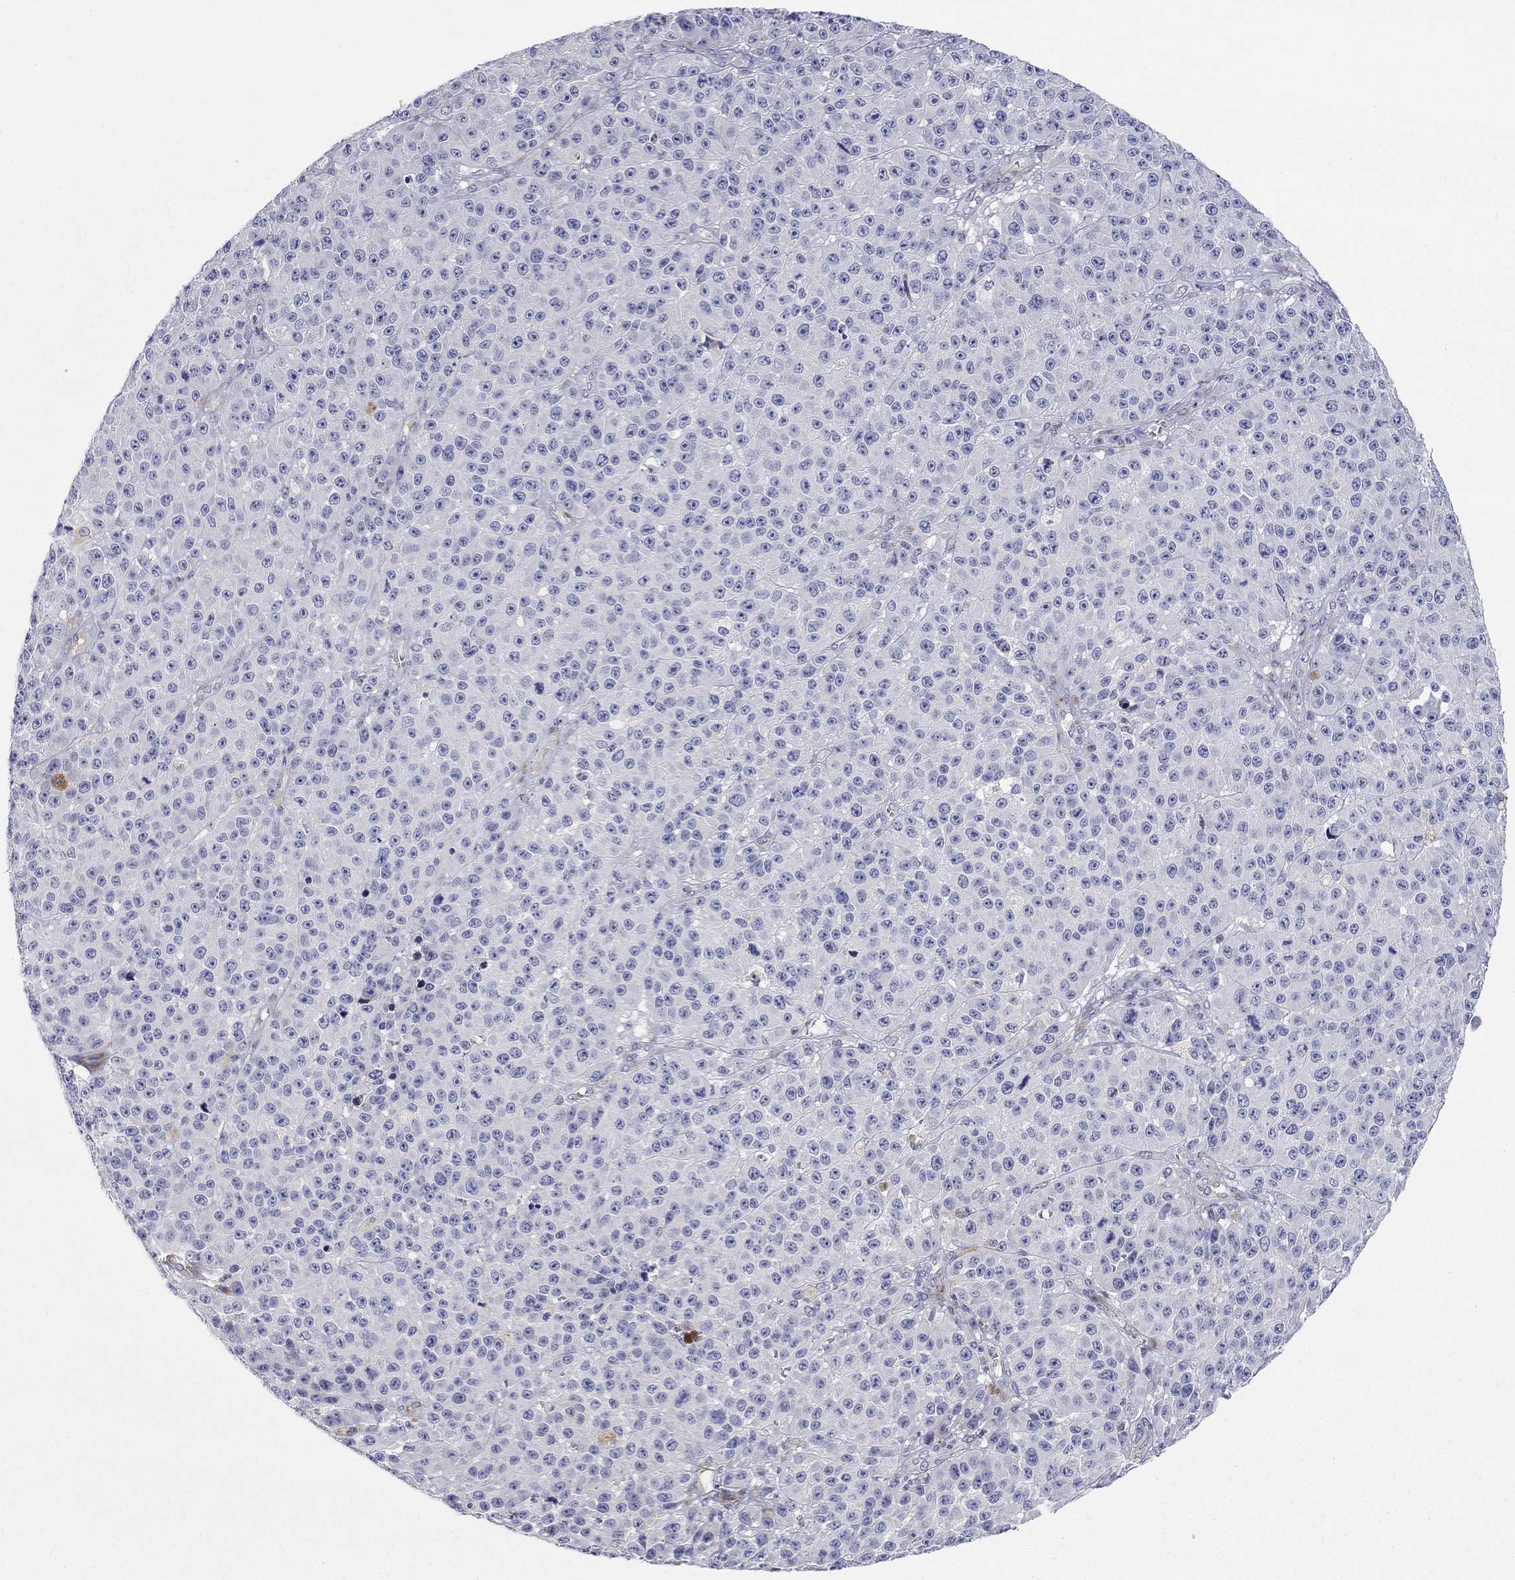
{"staining": {"intensity": "negative", "quantity": "none", "location": "none"}, "tissue": "melanoma", "cell_type": "Tumor cells", "image_type": "cancer", "snomed": [{"axis": "morphology", "description": "Malignant melanoma, NOS"}, {"axis": "topography", "description": "Skin"}], "caption": "Micrograph shows no significant protein staining in tumor cells of melanoma.", "gene": "ARHGAP36", "patient": {"sex": "female", "age": 58}}